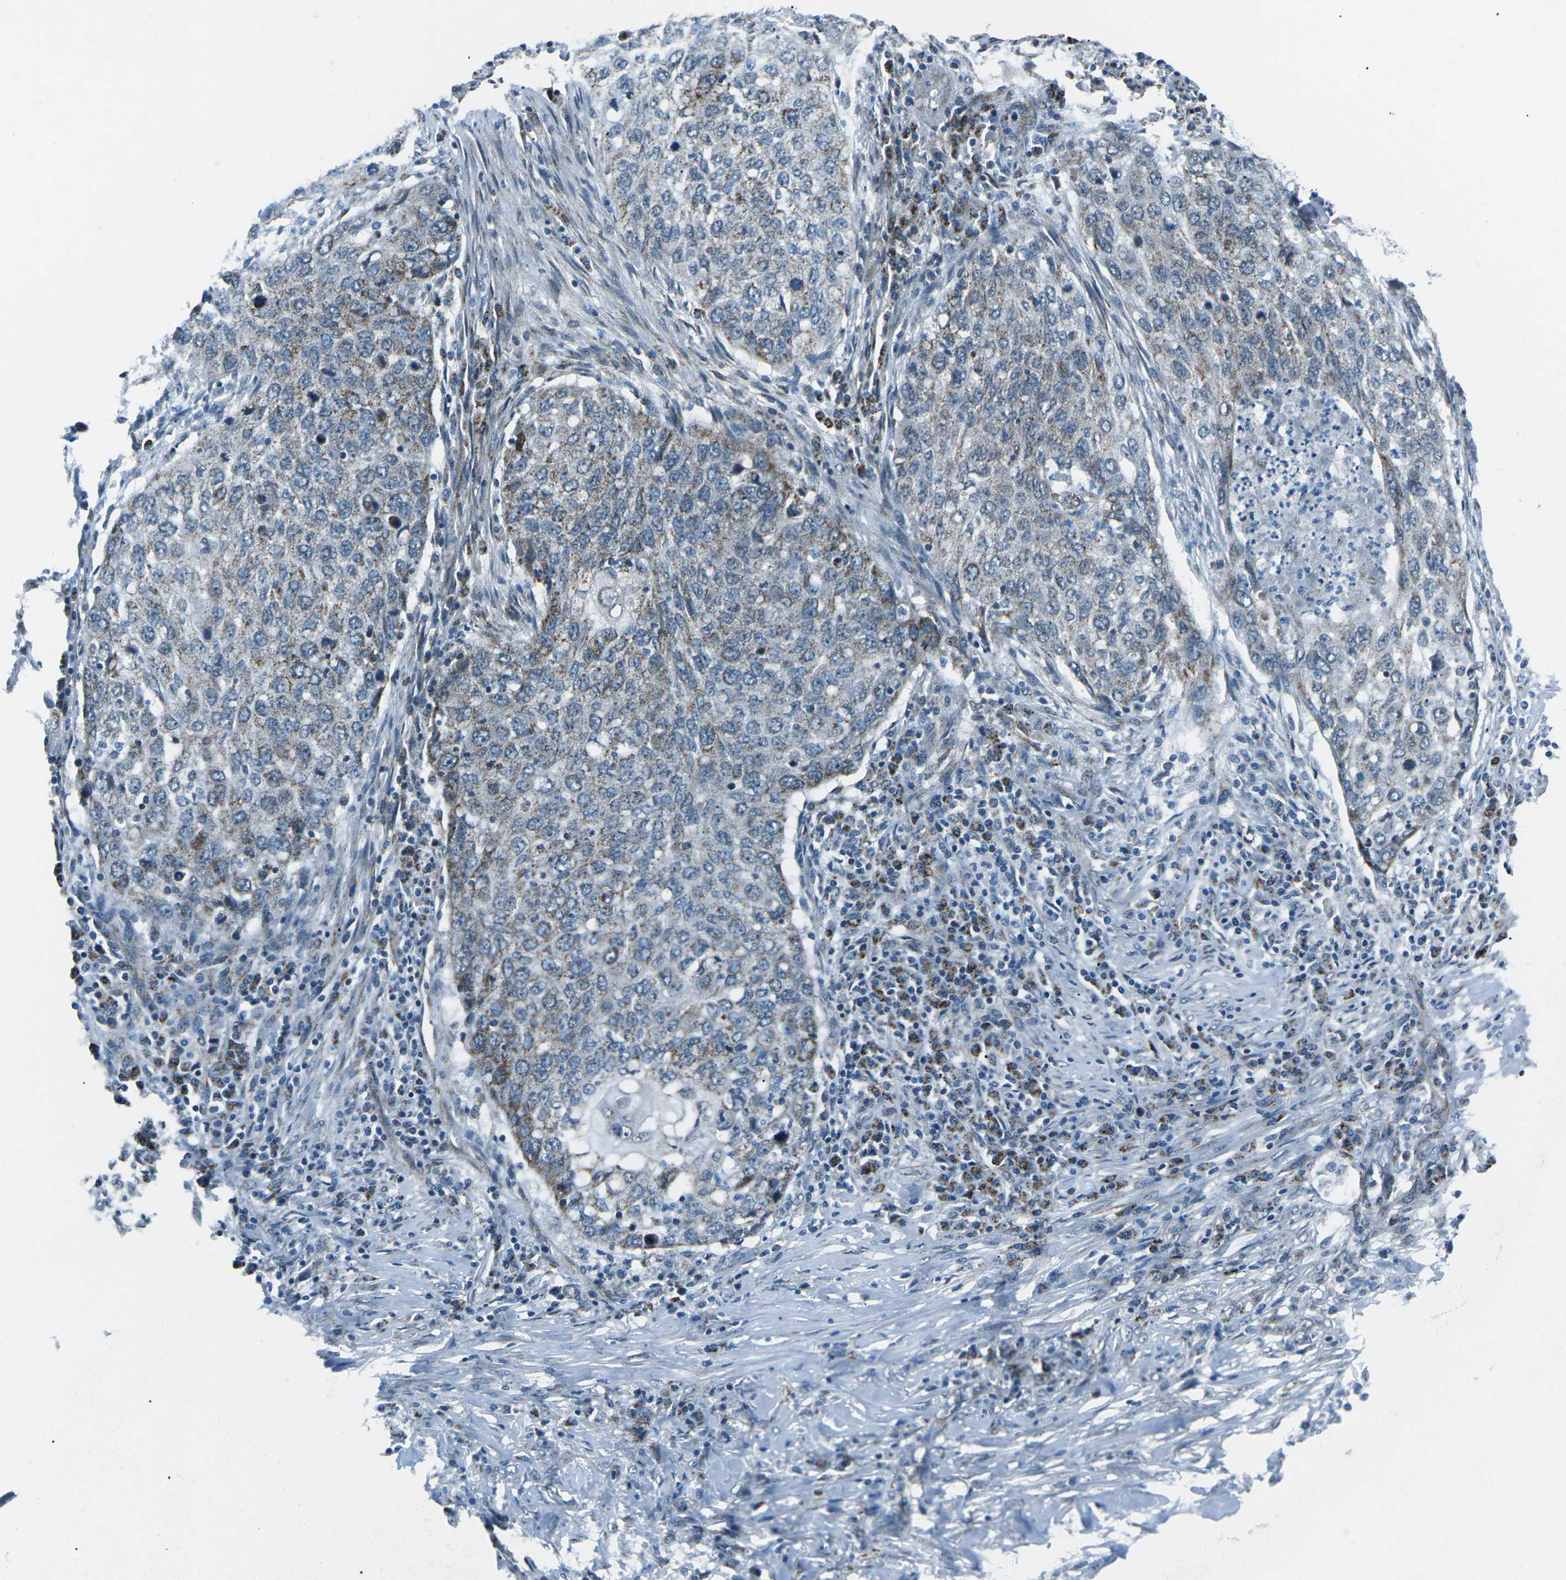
{"staining": {"intensity": "weak", "quantity": "25%-75%", "location": "cytoplasmic/membranous"}, "tissue": "lung cancer", "cell_type": "Tumor cells", "image_type": "cancer", "snomed": [{"axis": "morphology", "description": "Squamous cell carcinoma, NOS"}, {"axis": "topography", "description": "Lung"}], "caption": "Brown immunohistochemical staining in human lung cancer (squamous cell carcinoma) displays weak cytoplasmic/membranous positivity in approximately 25%-75% of tumor cells.", "gene": "RFESD", "patient": {"sex": "female", "age": 63}}